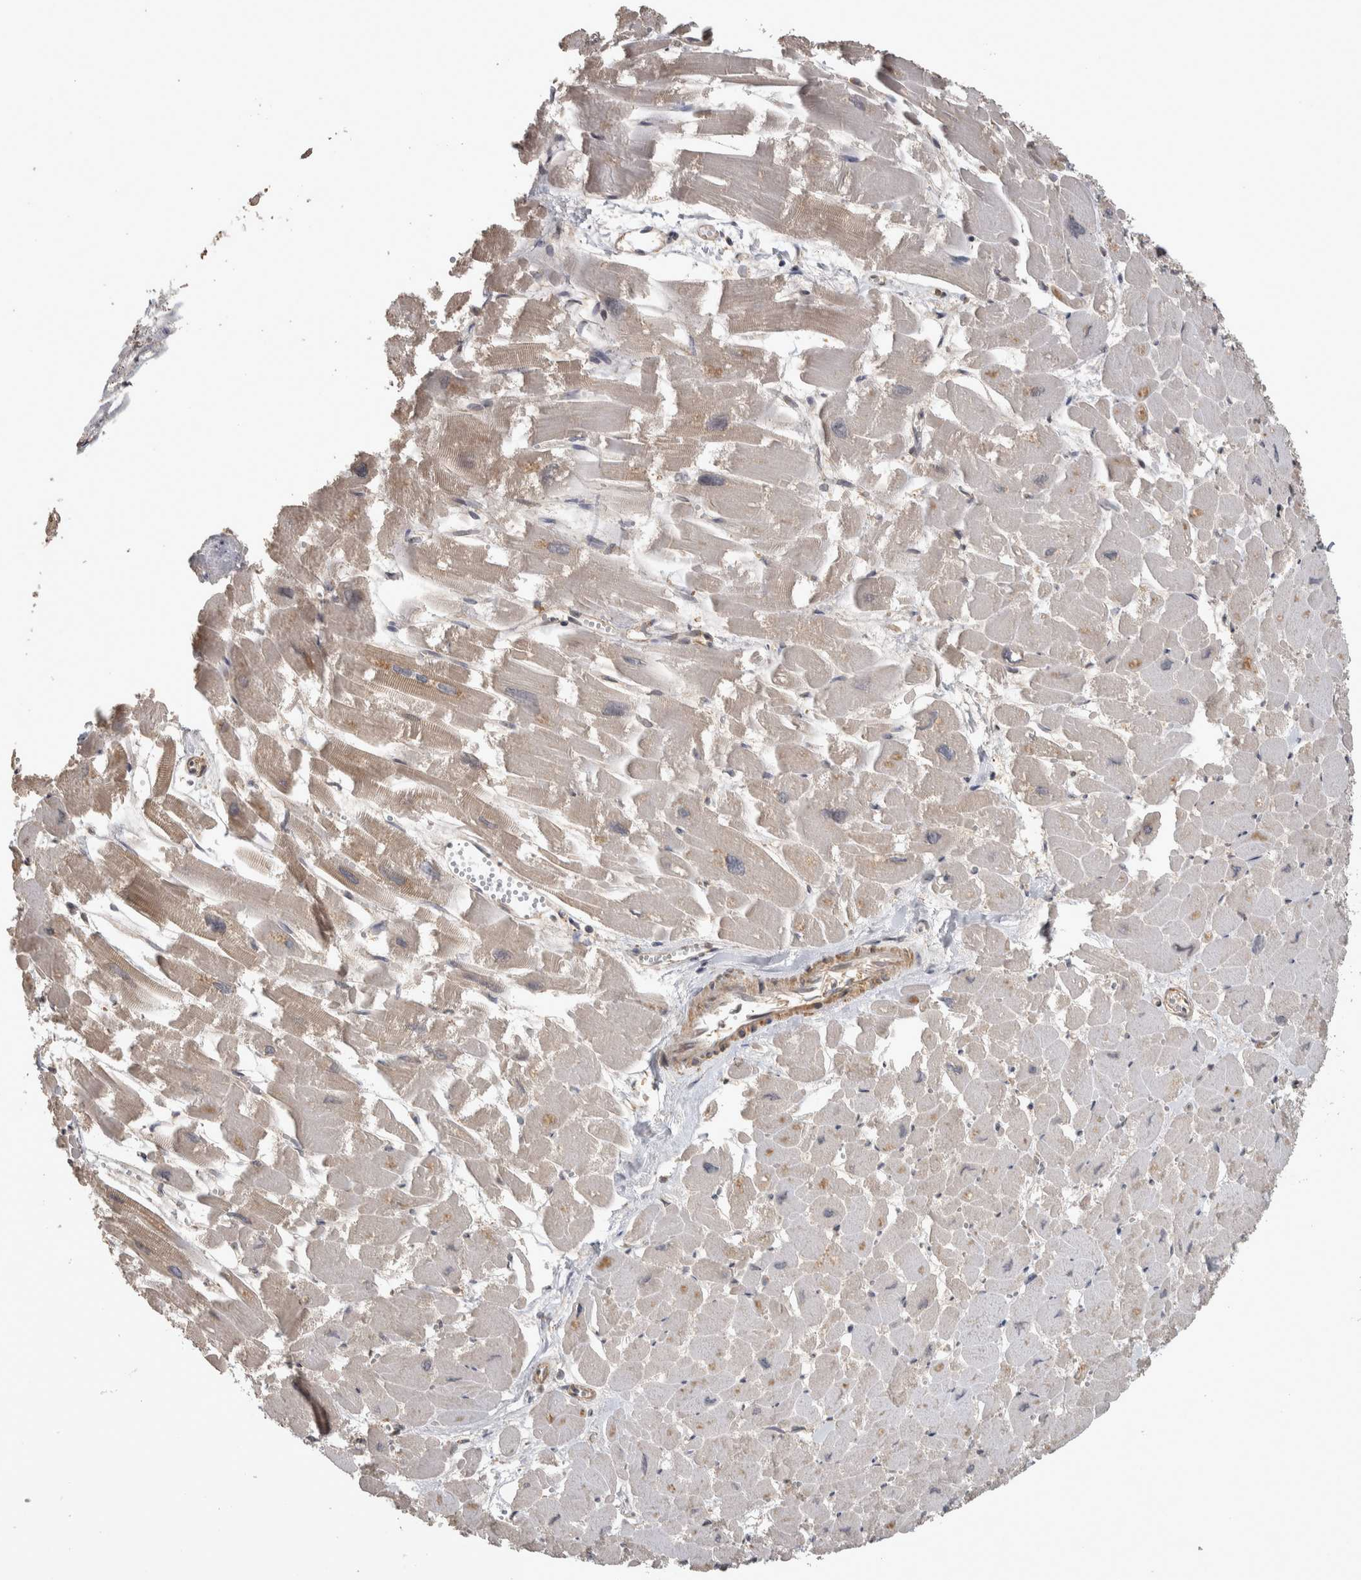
{"staining": {"intensity": "moderate", "quantity": "<25%", "location": "cytoplasmic/membranous"}, "tissue": "heart muscle", "cell_type": "Cardiomyocytes", "image_type": "normal", "snomed": [{"axis": "morphology", "description": "Normal tissue, NOS"}, {"axis": "topography", "description": "Heart"}], "caption": "This photomicrograph reveals IHC staining of unremarkable heart muscle, with low moderate cytoplasmic/membranous positivity in approximately <25% of cardiomyocytes.", "gene": "IFRD1", "patient": {"sex": "male", "age": 54}}